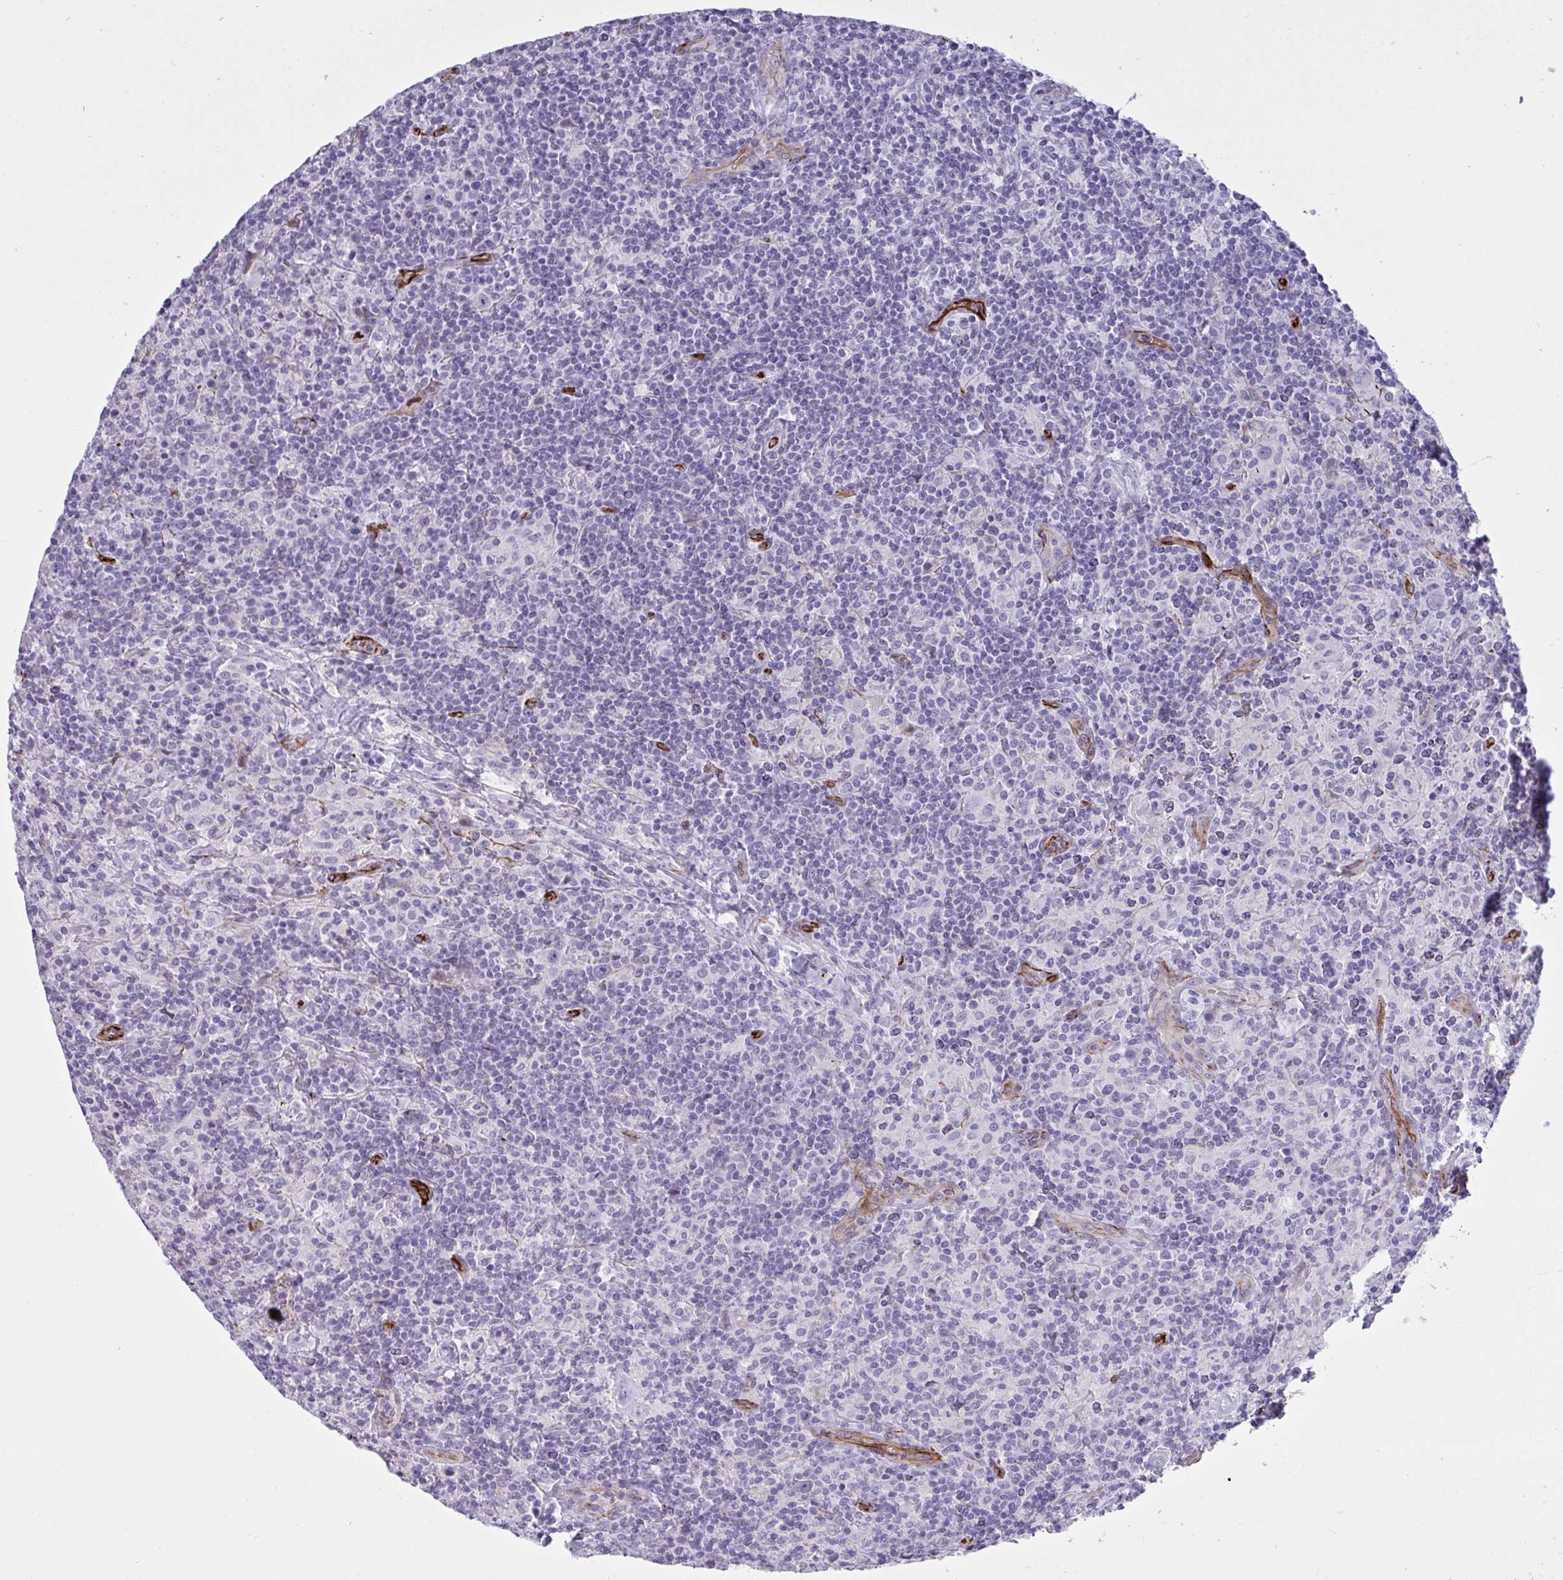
{"staining": {"intensity": "negative", "quantity": "none", "location": "none"}, "tissue": "lymphoma", "cell_type": "Tumor cells", "image_type": "cancer", "snomed": [{"axis": "morphology", "description": "Hodgkin's disease, NOS"}, {"axis": "topography", "description": "Lymph node"}], "caption": "Tumor cells show no significant staining in lymphoma.", "gene": "SLC35B1", "patient": {"sex": "male", "age": 70}}